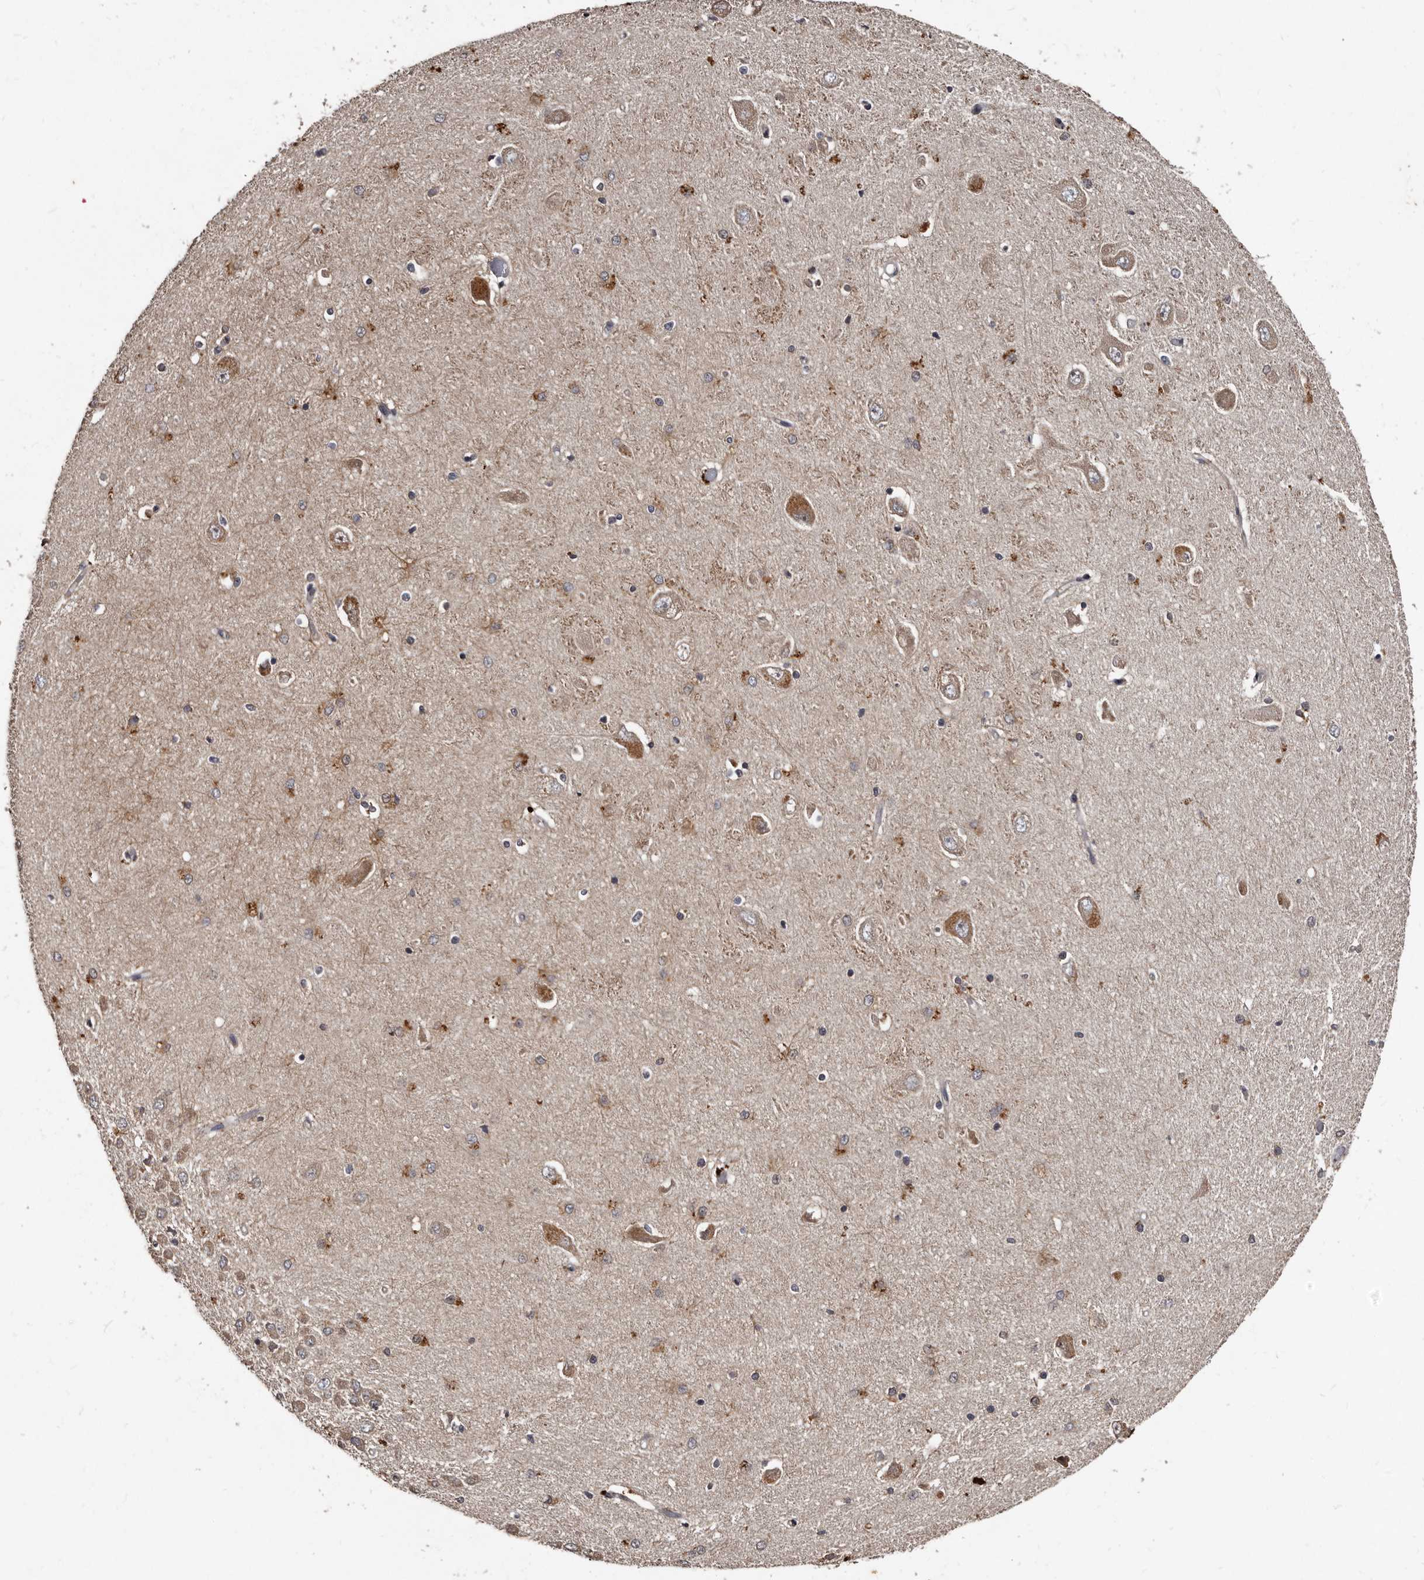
{"staining": {"intensity": "moderate", "quantity": "<25%", "location": "cytoplasmic/membranous"}, "tissue": "hippocampus", "cell_type": "Glial cells", "image_type": "normal", "snomed": [{"axis": "morphology", "description": "Normal tissue, NOS"}, {"axis": "topography", "description": "Hippocampus"}], "caption": "A brown stain highlights moderate cytoplasmic/membranous expression of a protein in glial cells of normal hippocampus. (Stains: DAB in brown, nuclei in blue, Microscopy: brightfield microscopy at high magnification).", "gene": "PMVK", "patient": {"sex": "male", "age": 45}}